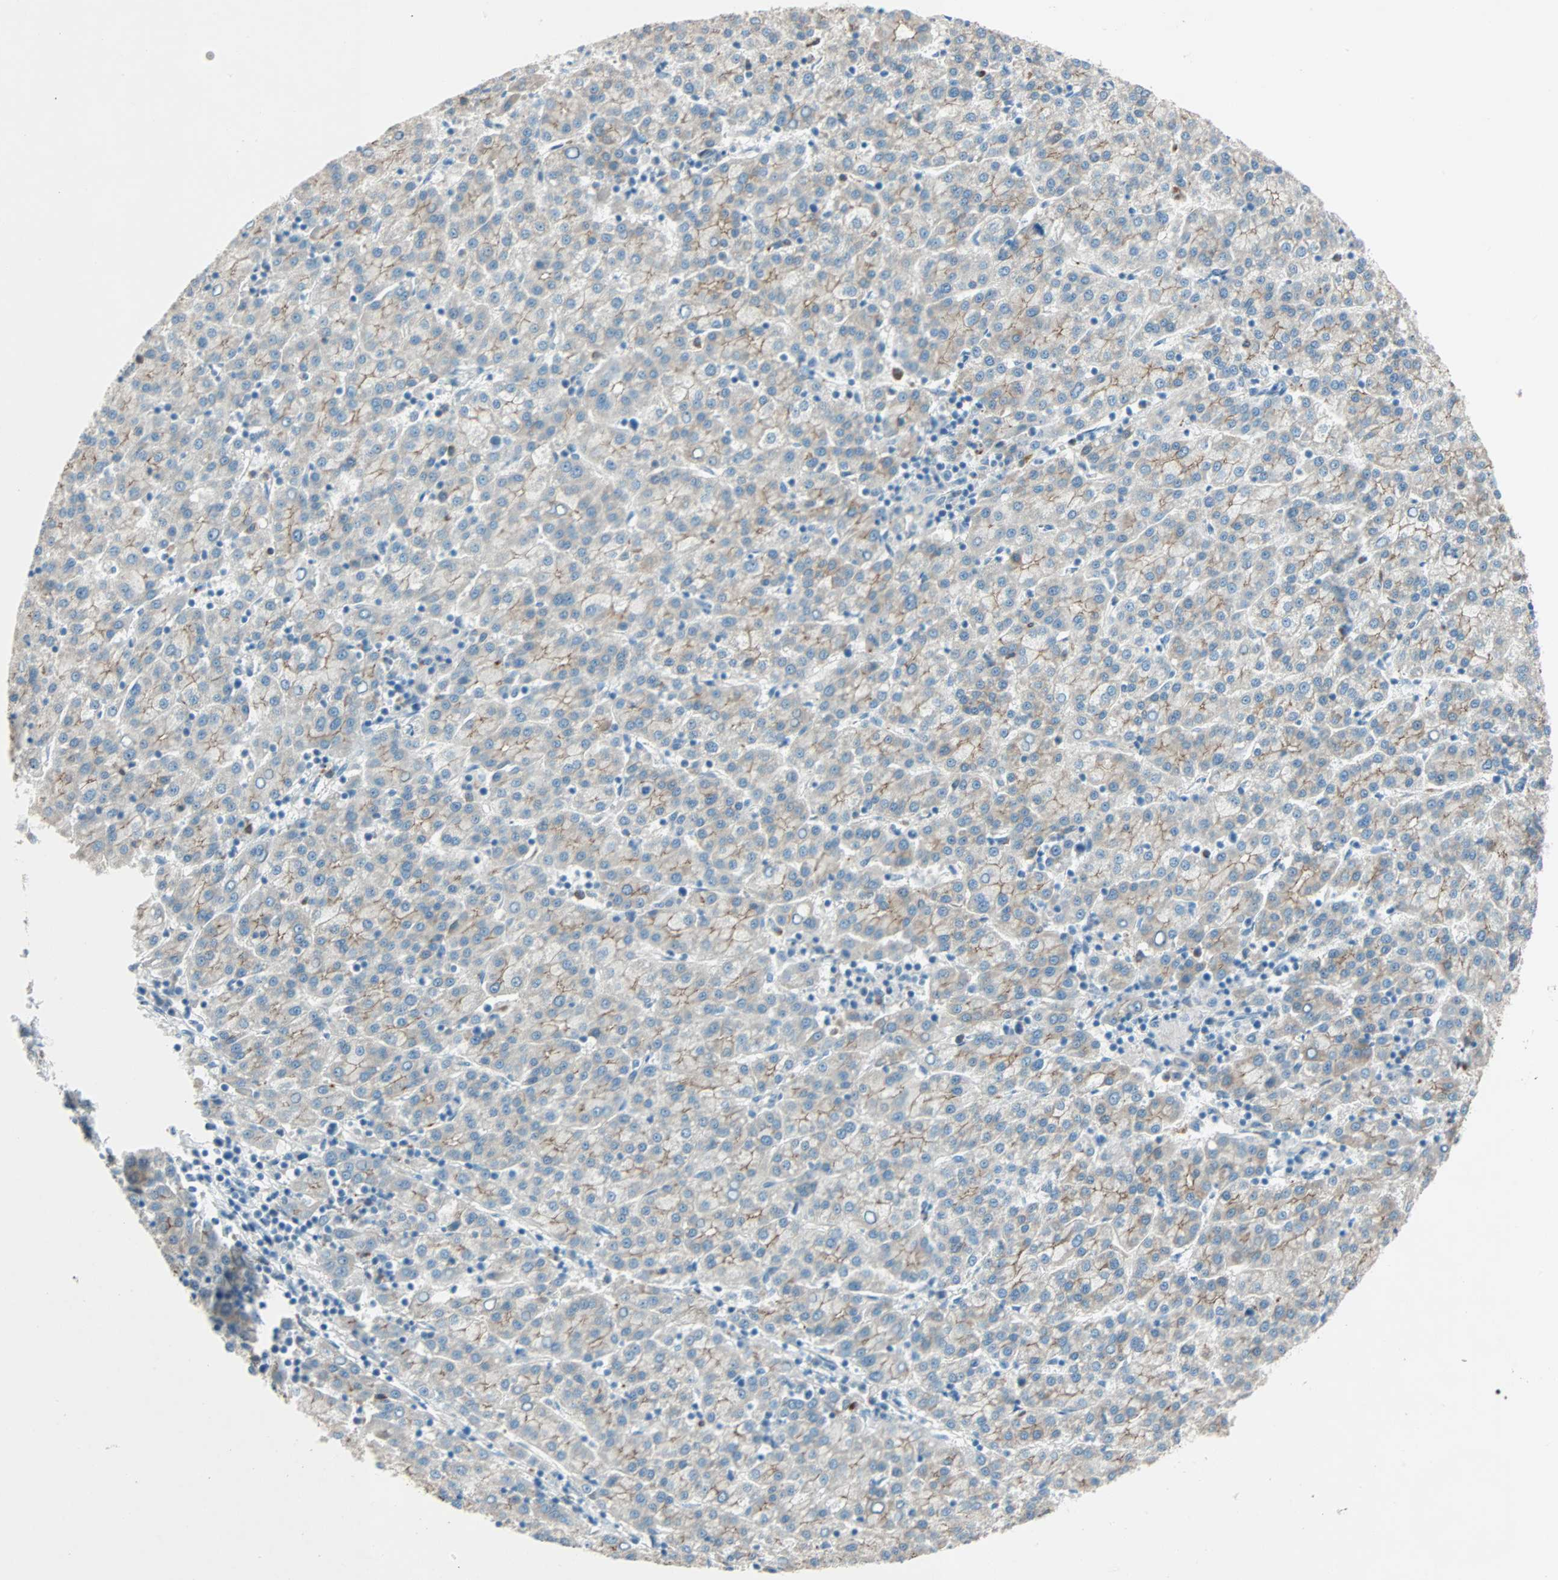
{"staining": {"intensity": "moderate", "quantity": ">75%", "location": "cytoplasmic/membranous"}, "tissue": "liver cancer", "cell_type": "Tumor cells", "image_type": "cancer", "snomed": [{"axis": "morphology", "description": "Carcinoma, Hepatocellular, NOS"}, {"axis": "topography", "description": "Liver"}], "caption": "Liver cancer stained with immunohistochemistry (IHC) reveals moderate cytoplasmic/membranous expression in approximately >75% of tumor cells.", "gene": "LY6G6F", "patient": {"sex": "female", "age": 58}}